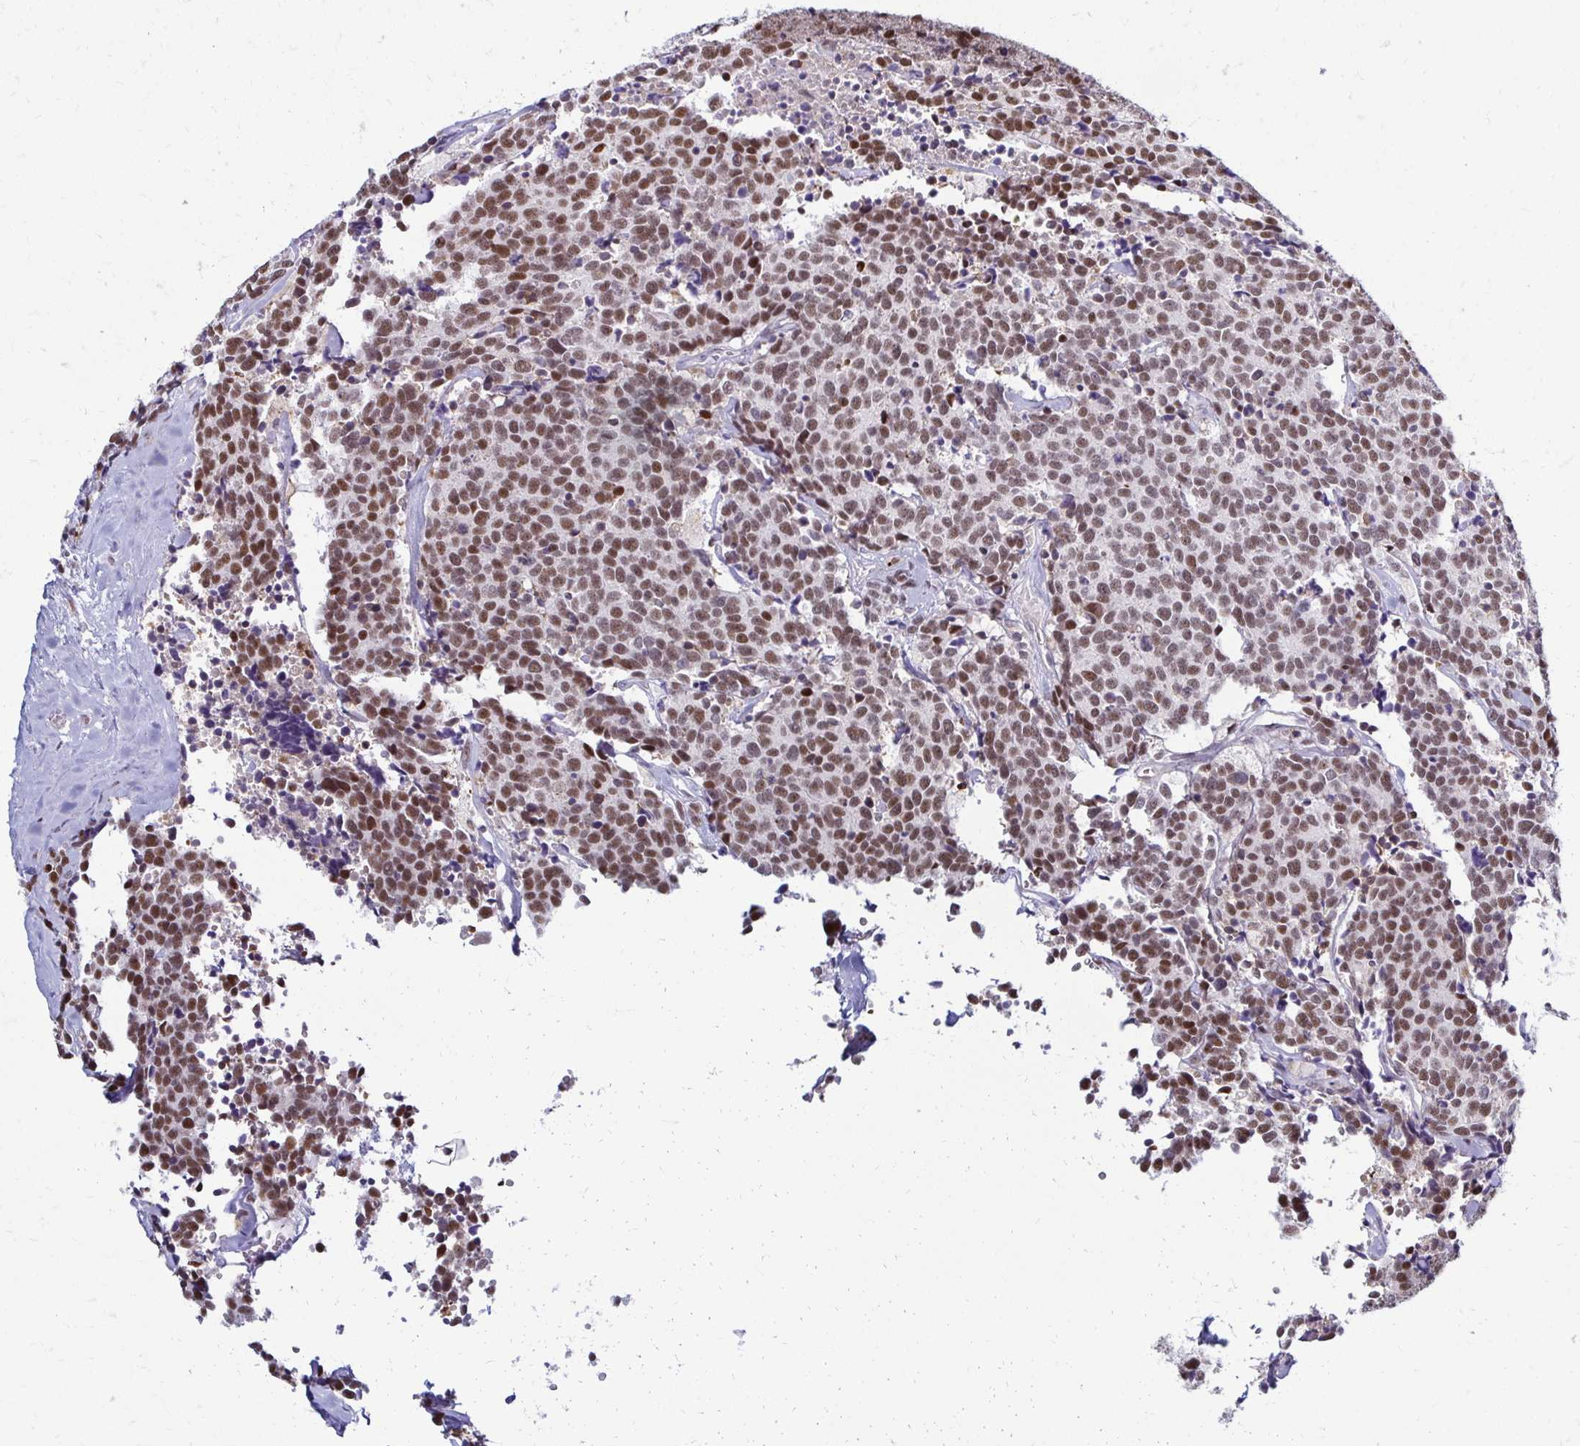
{"staining": {"intensity": "moderate", "quantity": ">75%", "location": "nuclear"}, "tissue": "carcinoid", "cell_type": "Tumor cells", "image_type": "cancer", "snomed": [{"axis": "morphology", "description": "Carcinoid, malignant, NOS"}, {"axis": "topography", "description": "Skin"}], "caption": "Malignant carcinoid stained with a brown dye exhibits moderate nuclear positive positivity in about >75% of tumor cells.", "gene": "IRF7", "patient": {"sex": "female", "age": 79}}